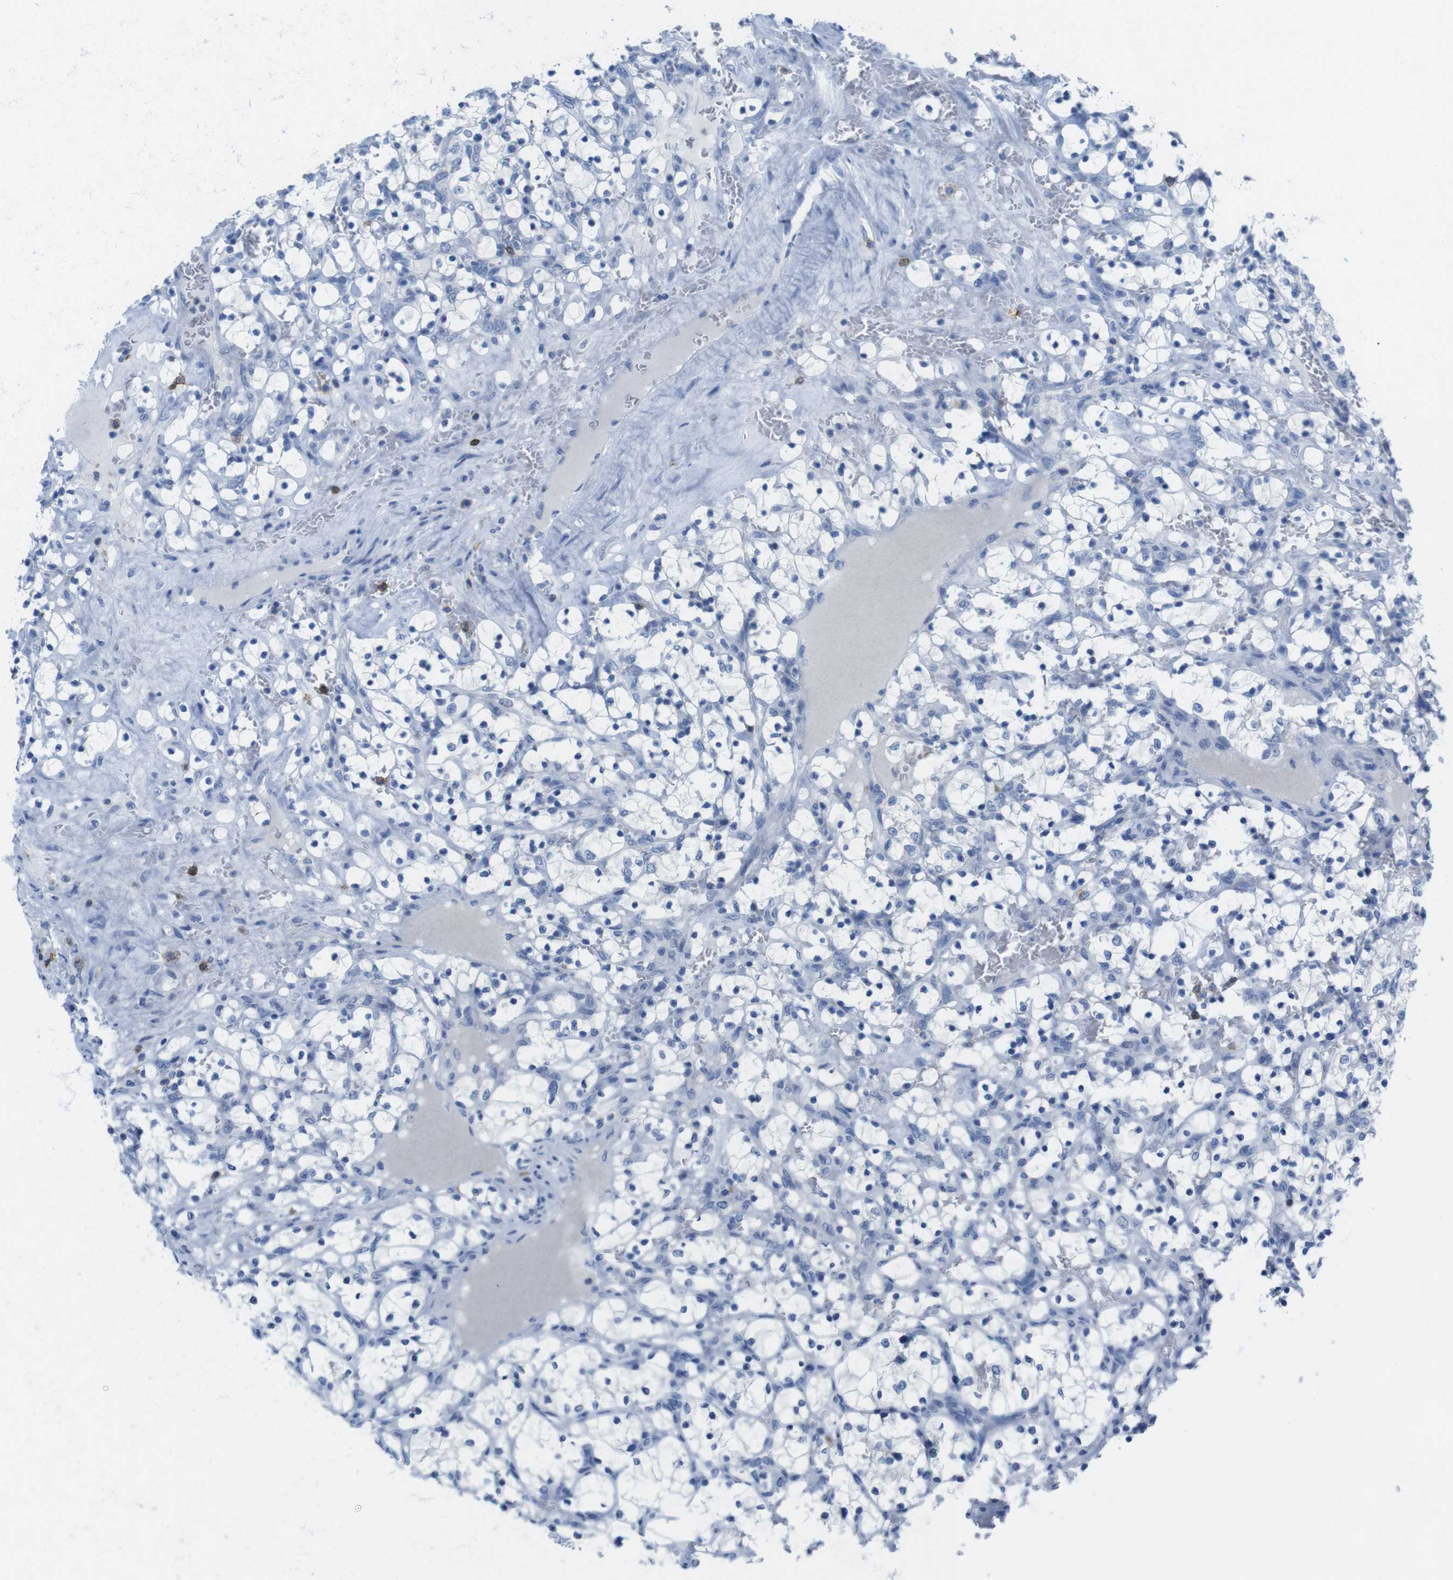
{"staining": {"intensity": "negative", "quantity": "none", "location": "none"}, "tissue": "renal cancer", "cell_type": "Tumor cells", "image_type": "cancer", "snomed": [{"axis": "morphology", "description": "Adenocarcinoma, NOS"}, {"axis": "topography", "description": "Kidney"}], "caption": "Immunohistochemical staining of human adenocarcinoma (renal) exhibits no significant positivity in tumor cells.", "gene": "CD5", "patient": {"sex": "female", "age": 69}}